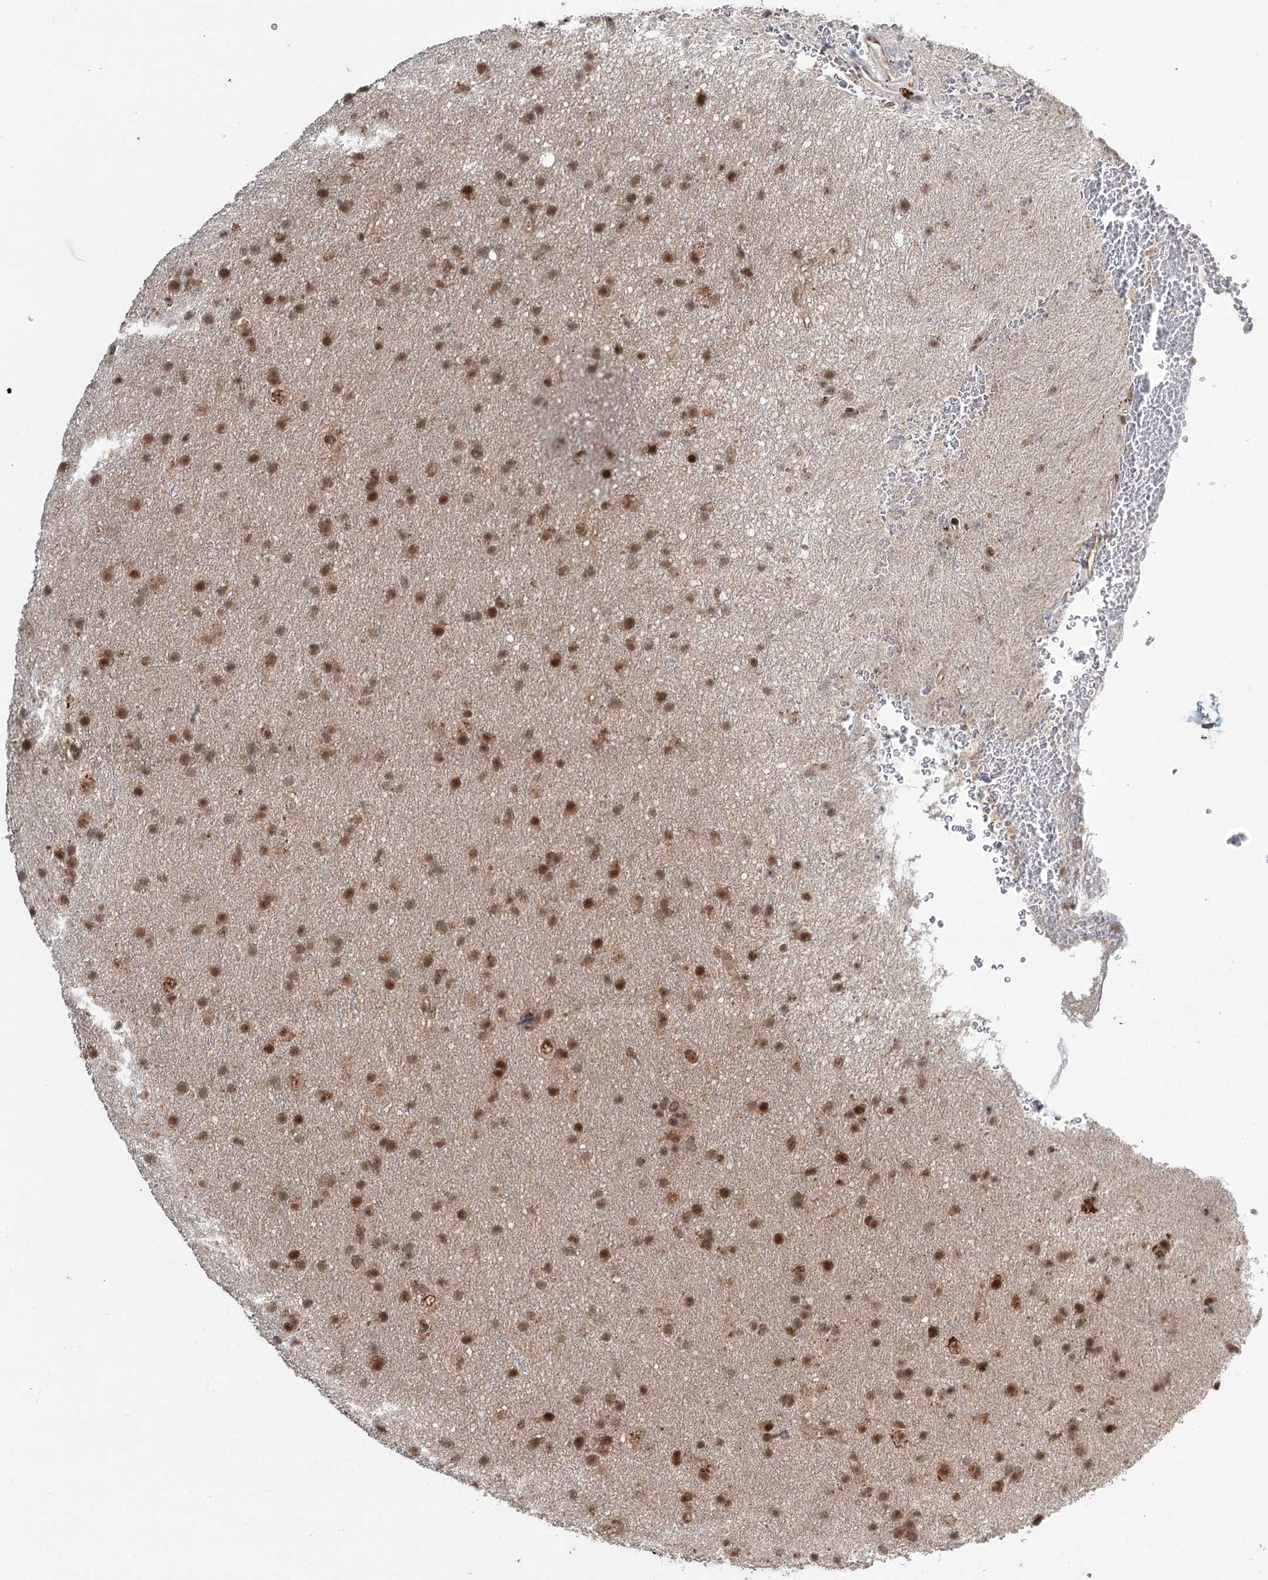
{"staining": {"intensity": "moderate", "quantity": ">75%", "location": "nuclear"}, "tissue": "glioma", "cell_type": "Tumor cells", "image_type": "cancer", "snomed": [{"axis": "morphology", "description": "Glioma, malignant, Low grade"}, {"axis": "topography", "description": "Cerebral cortex"}], "caption": "Approximately >75% of tumor cells in glioma exhibit moderate nuclear protein positivity as visualized by brown immunohistochemical staining.", "gene": "N6AMT1", "patient": {"sex": "female", "age": 39}}